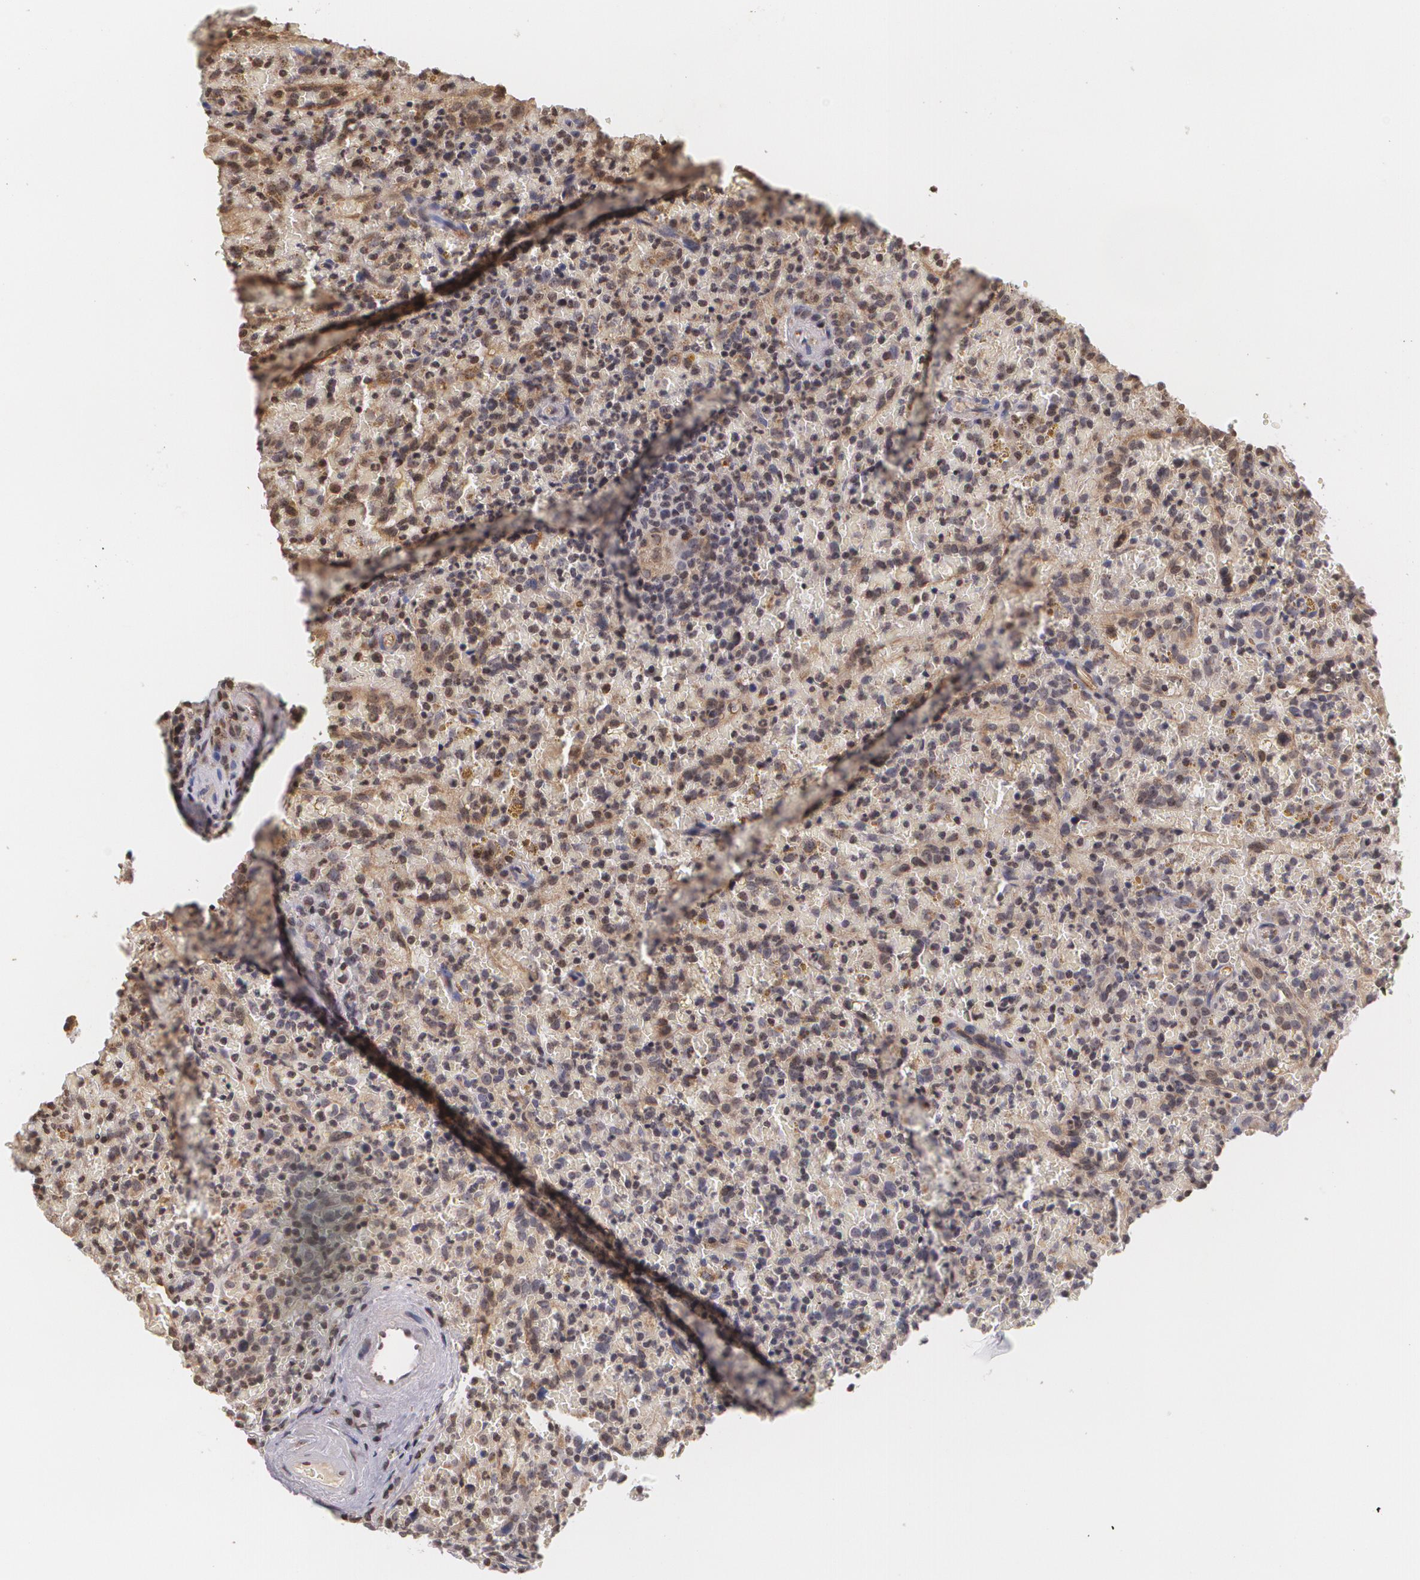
{"staining": {"intensity": "weak", "quantity": ">75%", "location": "cytoplasmic/membranous"}, "tissue": "lymphoma", "cell_type": "Tumor cells", "image_type": "cancer", "snomed": [{"axis": "morphology", "description": "Malignant lymphoma, non-Hodgkin's type, High grade"}, {"axis": "topography", "description": "Spleen"}, {"axis": "topography", "description": "Lymph node"}], "caption": "IHC photomicrograph of neoplastic tissue: human high-grade malignant lymphoma, non-Hodgkin's type stained using IHC demonstrates low levels of weak protein expression localized specifically in the cytoplasmic/membranous of tumor cells, appearing as a cytoplasmic/membranous brown color.", "gene": "VAV3", "patient": {"sex": "female", "age": 70}}